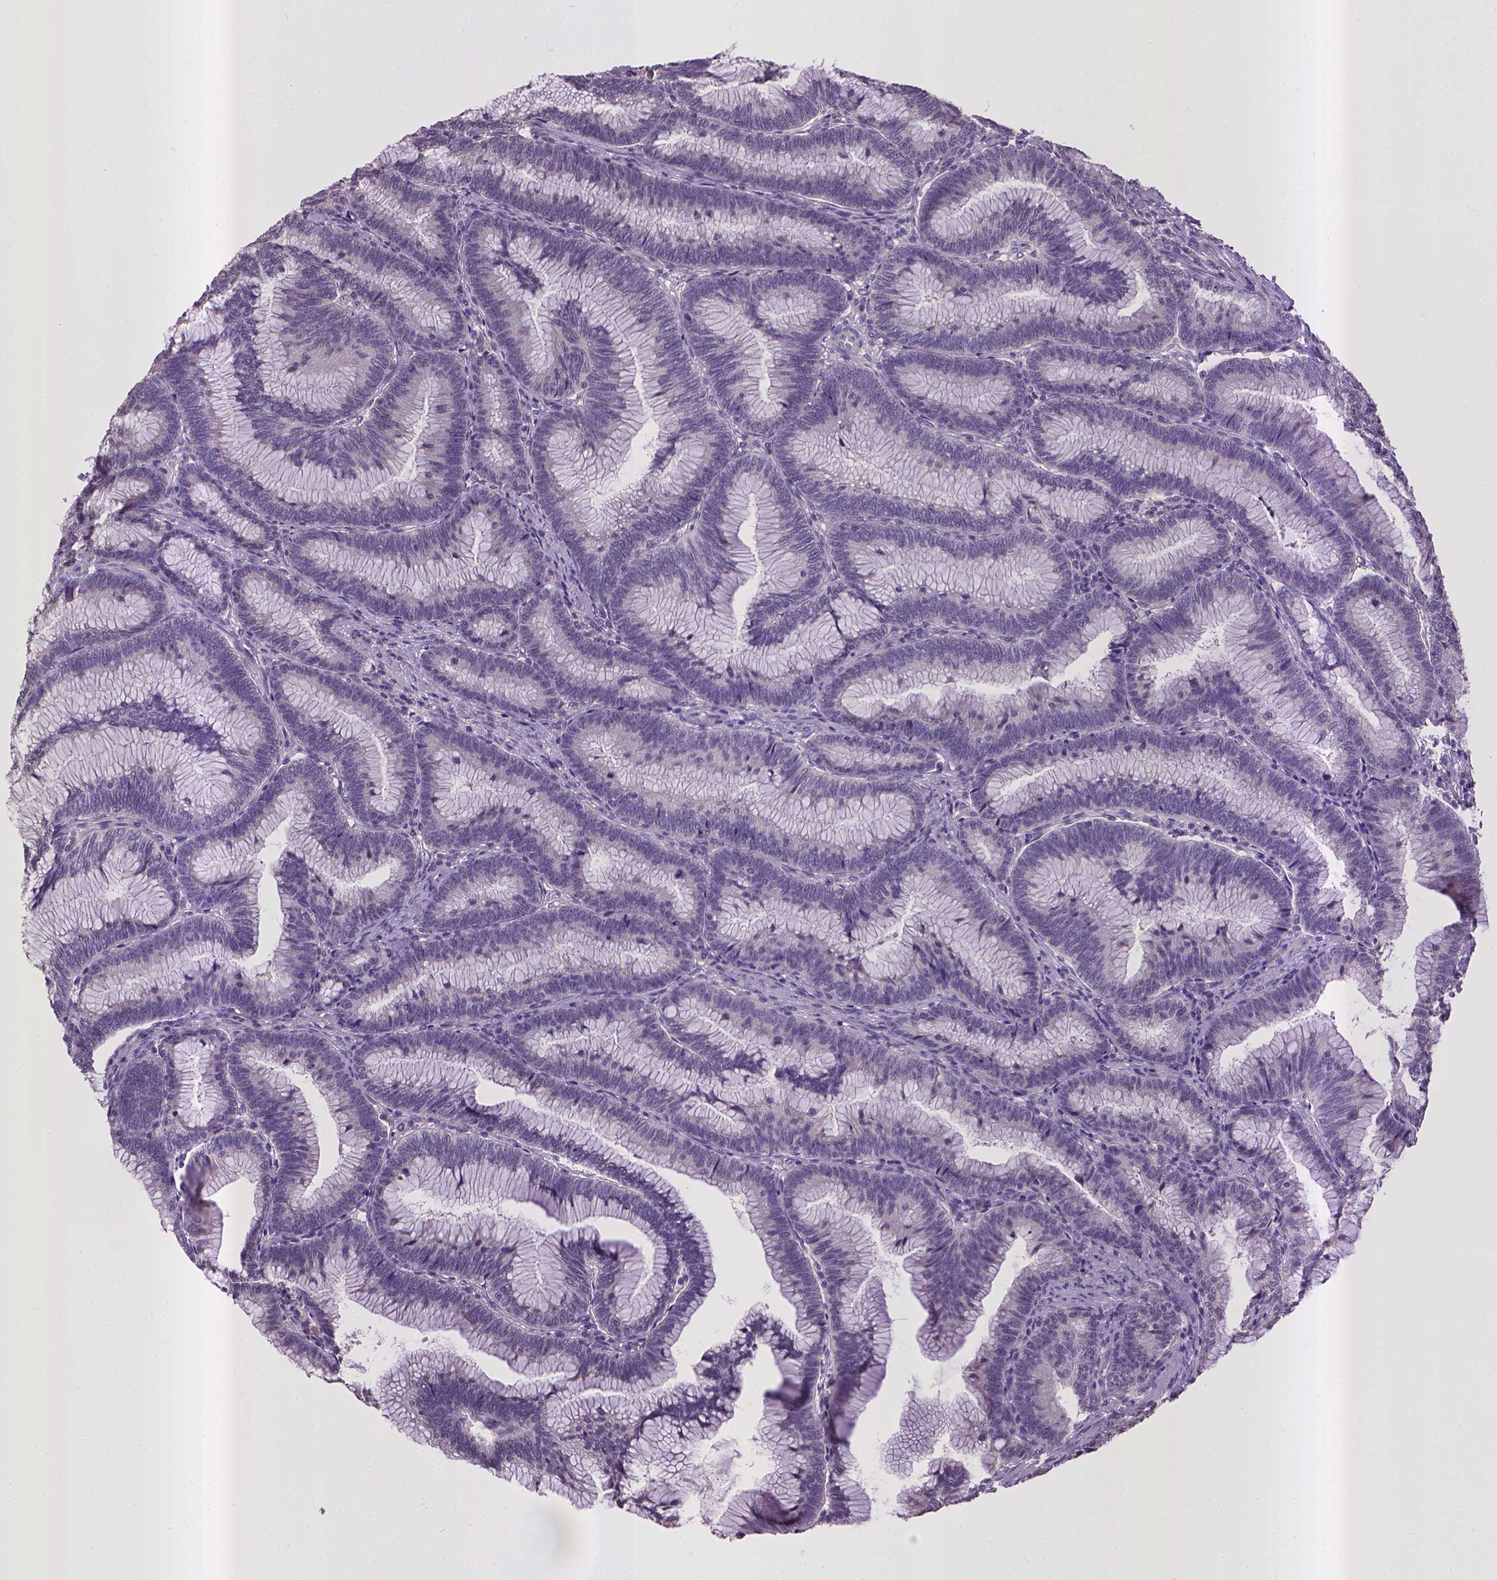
{"staining": {"intensity": "negative", "quantity": "none", "location": "none"}, "tissue": "colorectal cancer", "cell_type": "Tumor cells", "image_type": "cancer", "snomed": [{"axis": "morphology", "description": "Adenocarcinoma, NOS"}, {"axis": "topography", "description": "Colon"}], "caption": "Colorectal cancer stained for a protein using IHC exhibits no expression tumor cells.", "gene": "CPM", "patient": {"sex": "female", "age": 78}}